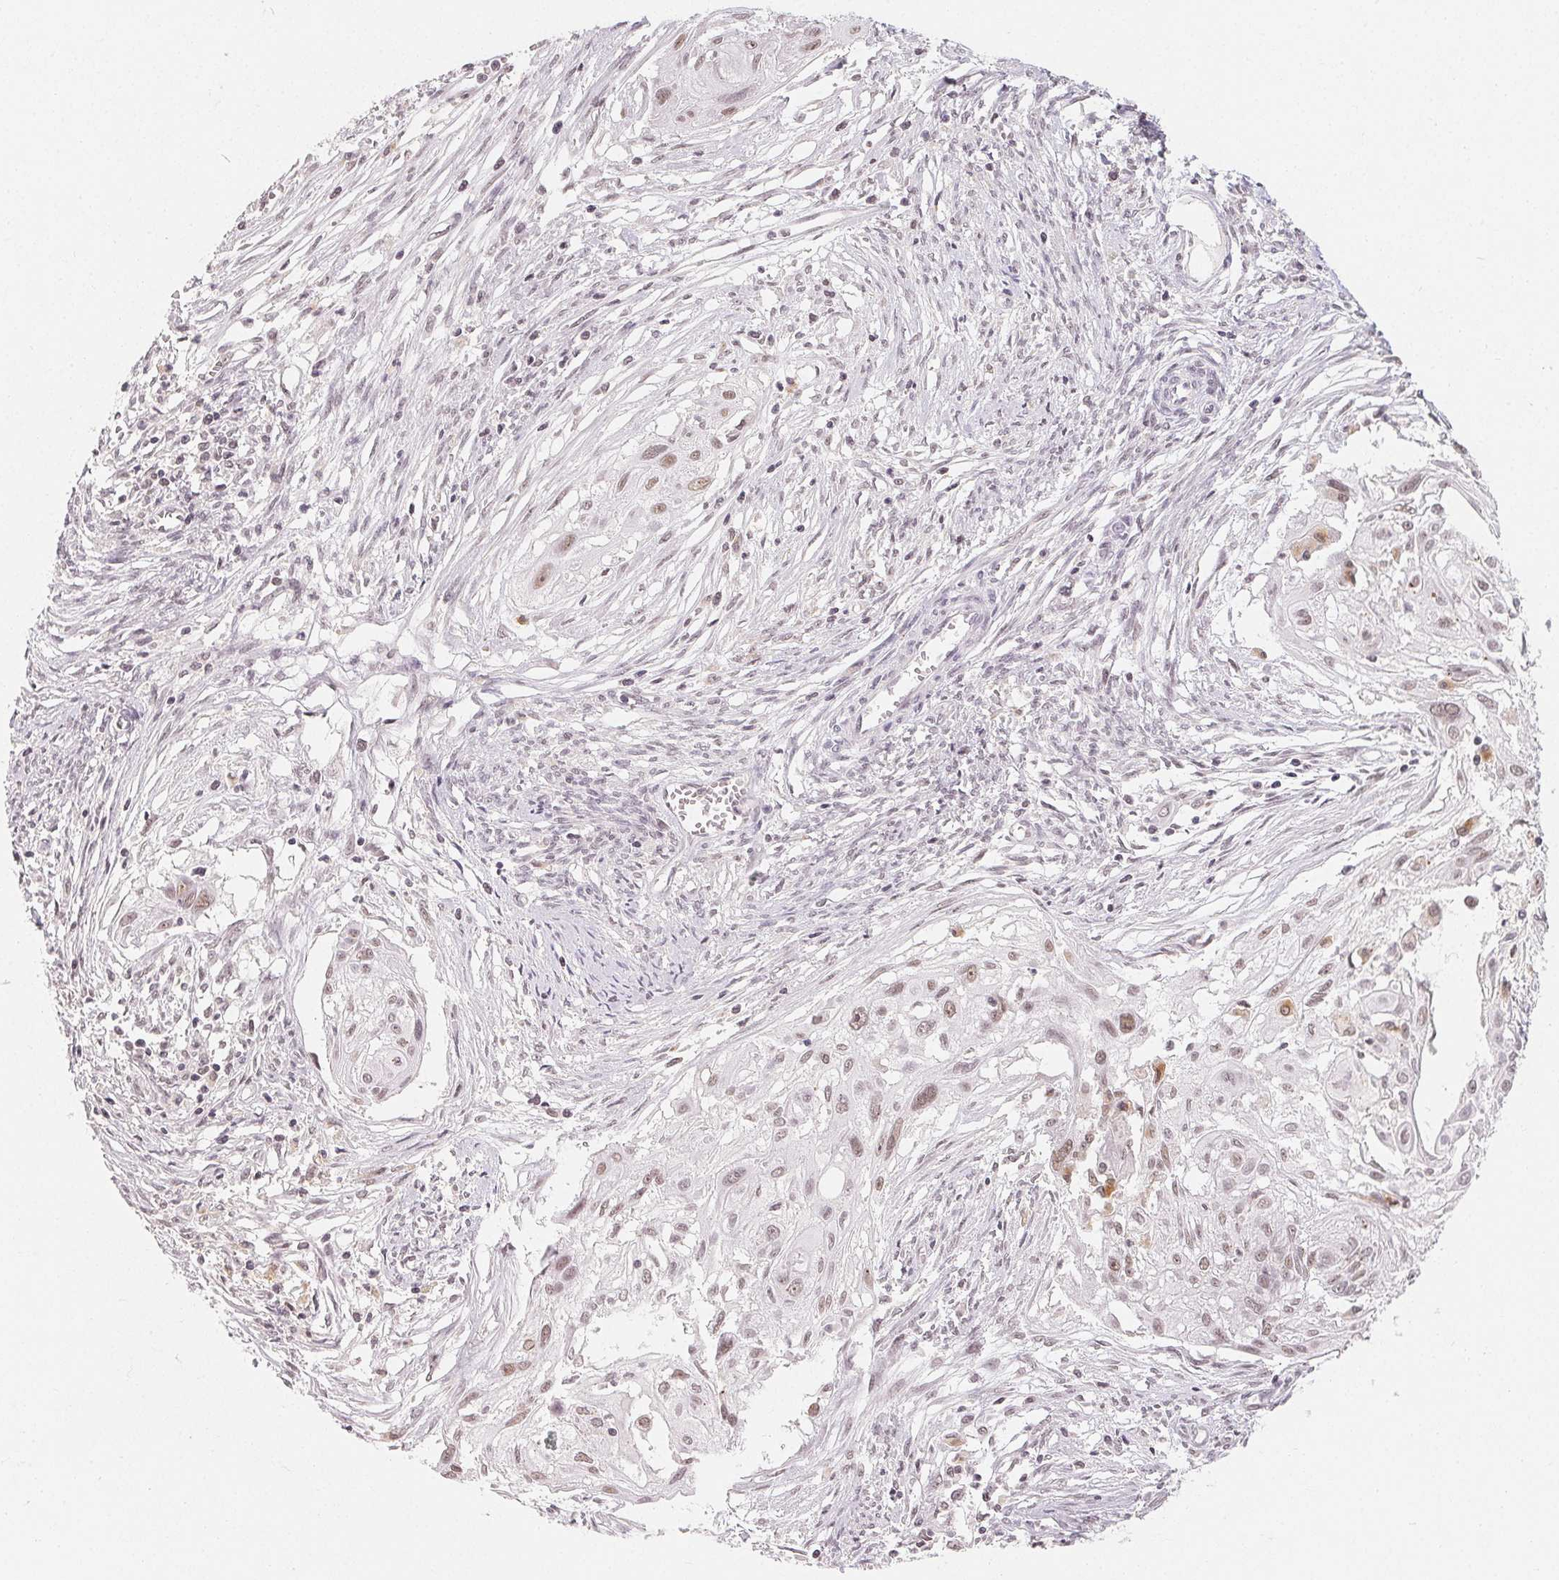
{"staining": {"intensity": "weak", "quantity": "25%-75%", "location": "nuclear"}, "tissue": "cervical cancer", "cell_type": "Tumor cells", "image_type": "cancer", "snomed": [{"axis": "morphology", "description": "Squamous cell carcinoma, NOS"}, {"axis": "topography", "description": "Cervix"}], "caption": "A brown stain highlights weak nuclear expression of a protein in human cervical cancer (squamous cell carcinoma) tumor cells. The staining was performed using DAB to visualize the protein expression in brown, while the nuclei were stained in blue with hematoxylin (Magnification: 20x).", "gene": "NXF3", "patient": {"sex": "female", "age": 49}}